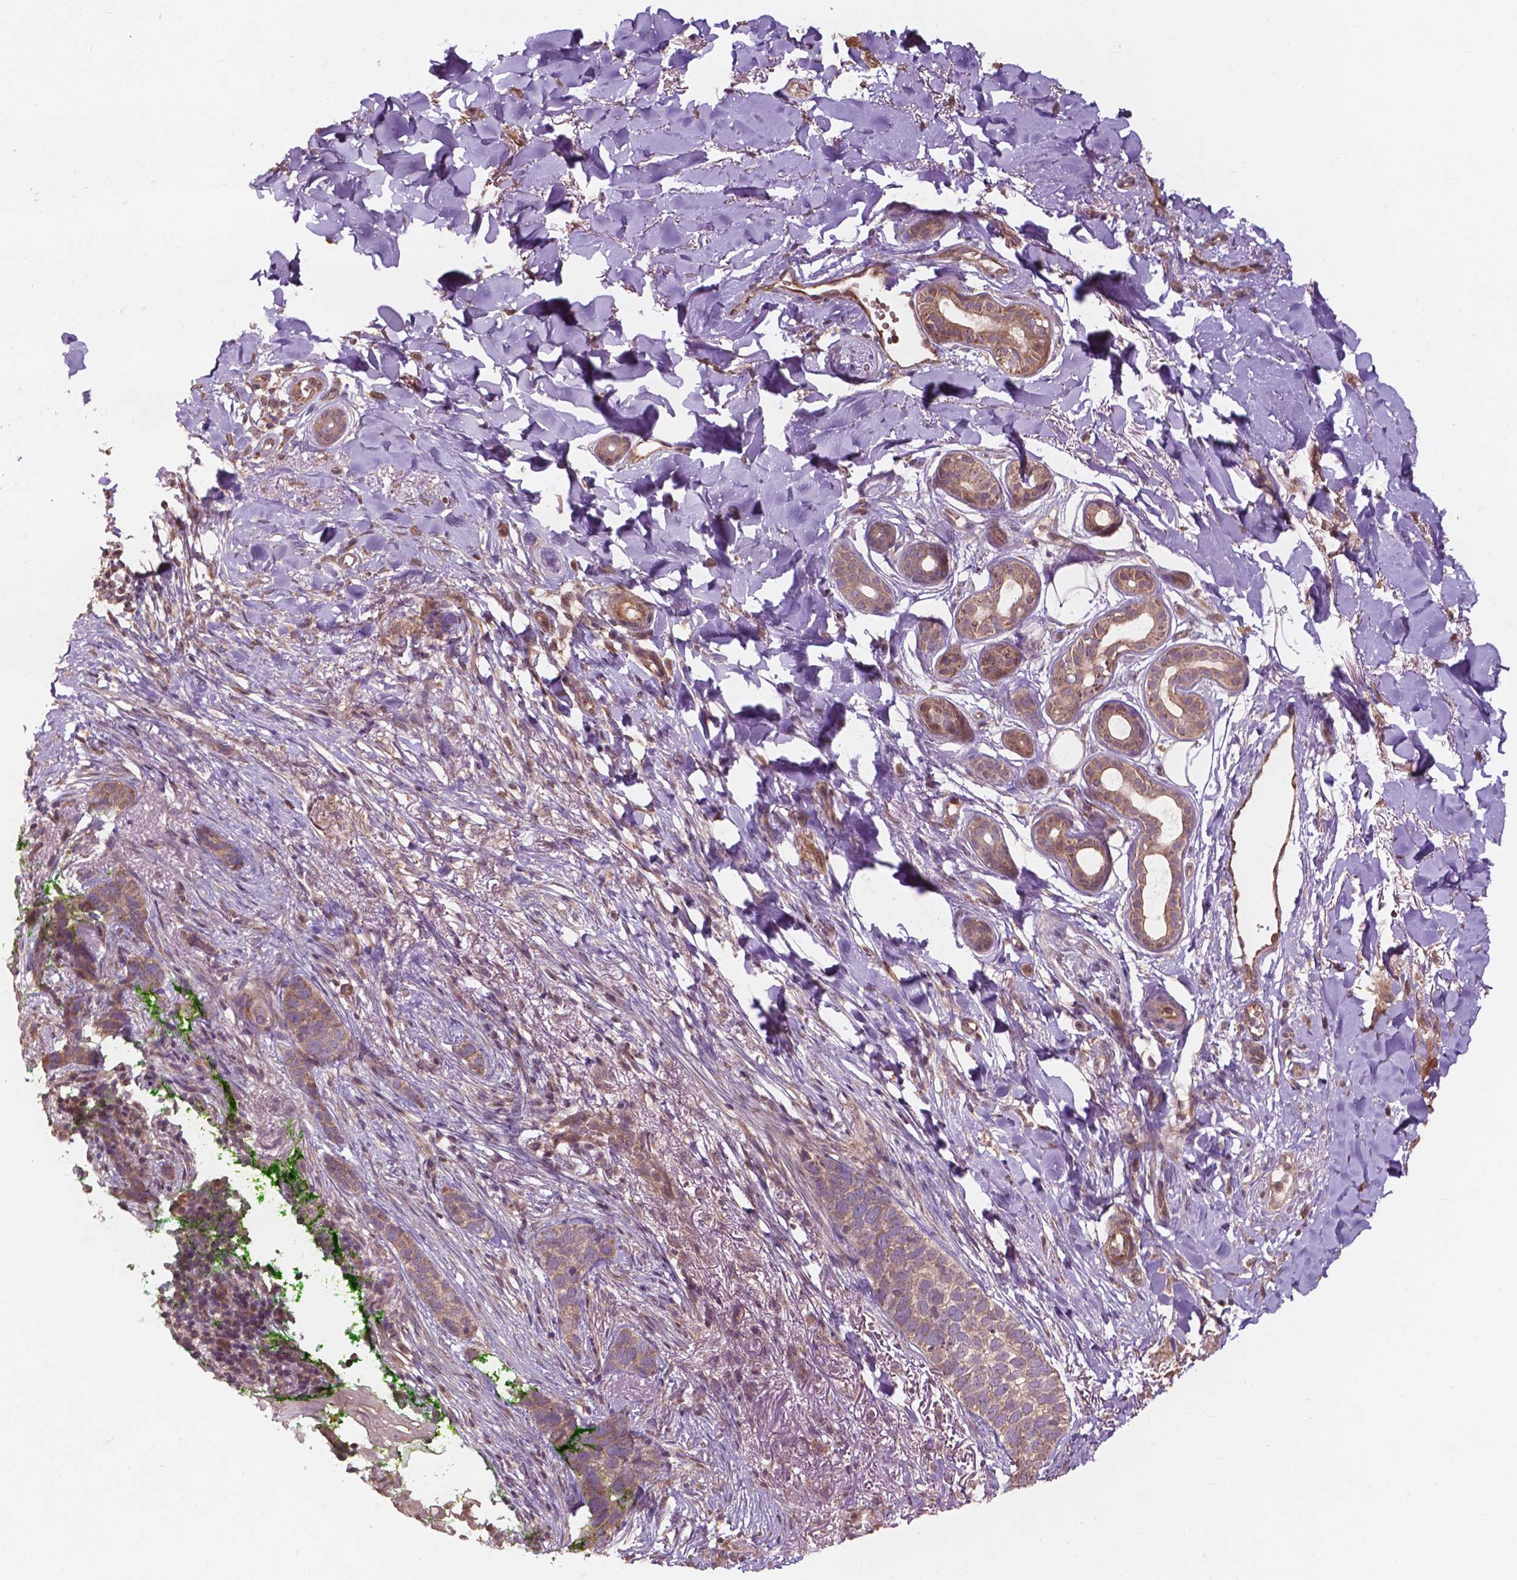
{"staining": {"intensity": "weak", "quantity": "25%-75%", "location": "cytoplasmic/membranous"}, "tissue": "skin cancer", "cell_type": "Tumor cells", "image_type": "cancer", "snomed": [{"axis": "morphology", "description": "Normal tissue, NOS"}, {"axis": "morphology", "description": "Basal cell carcinoma"}, {"axis": "topography", "description": "Skin"}], "caption": "Brown immunohistochemical staining in human skin cancer exhibits weak cytoplasmic/membranous staining in approximately 25%-75% of tumor cells.", "gene": "CDC42BPA", "patient": {"sex": "male", "age": 84}}